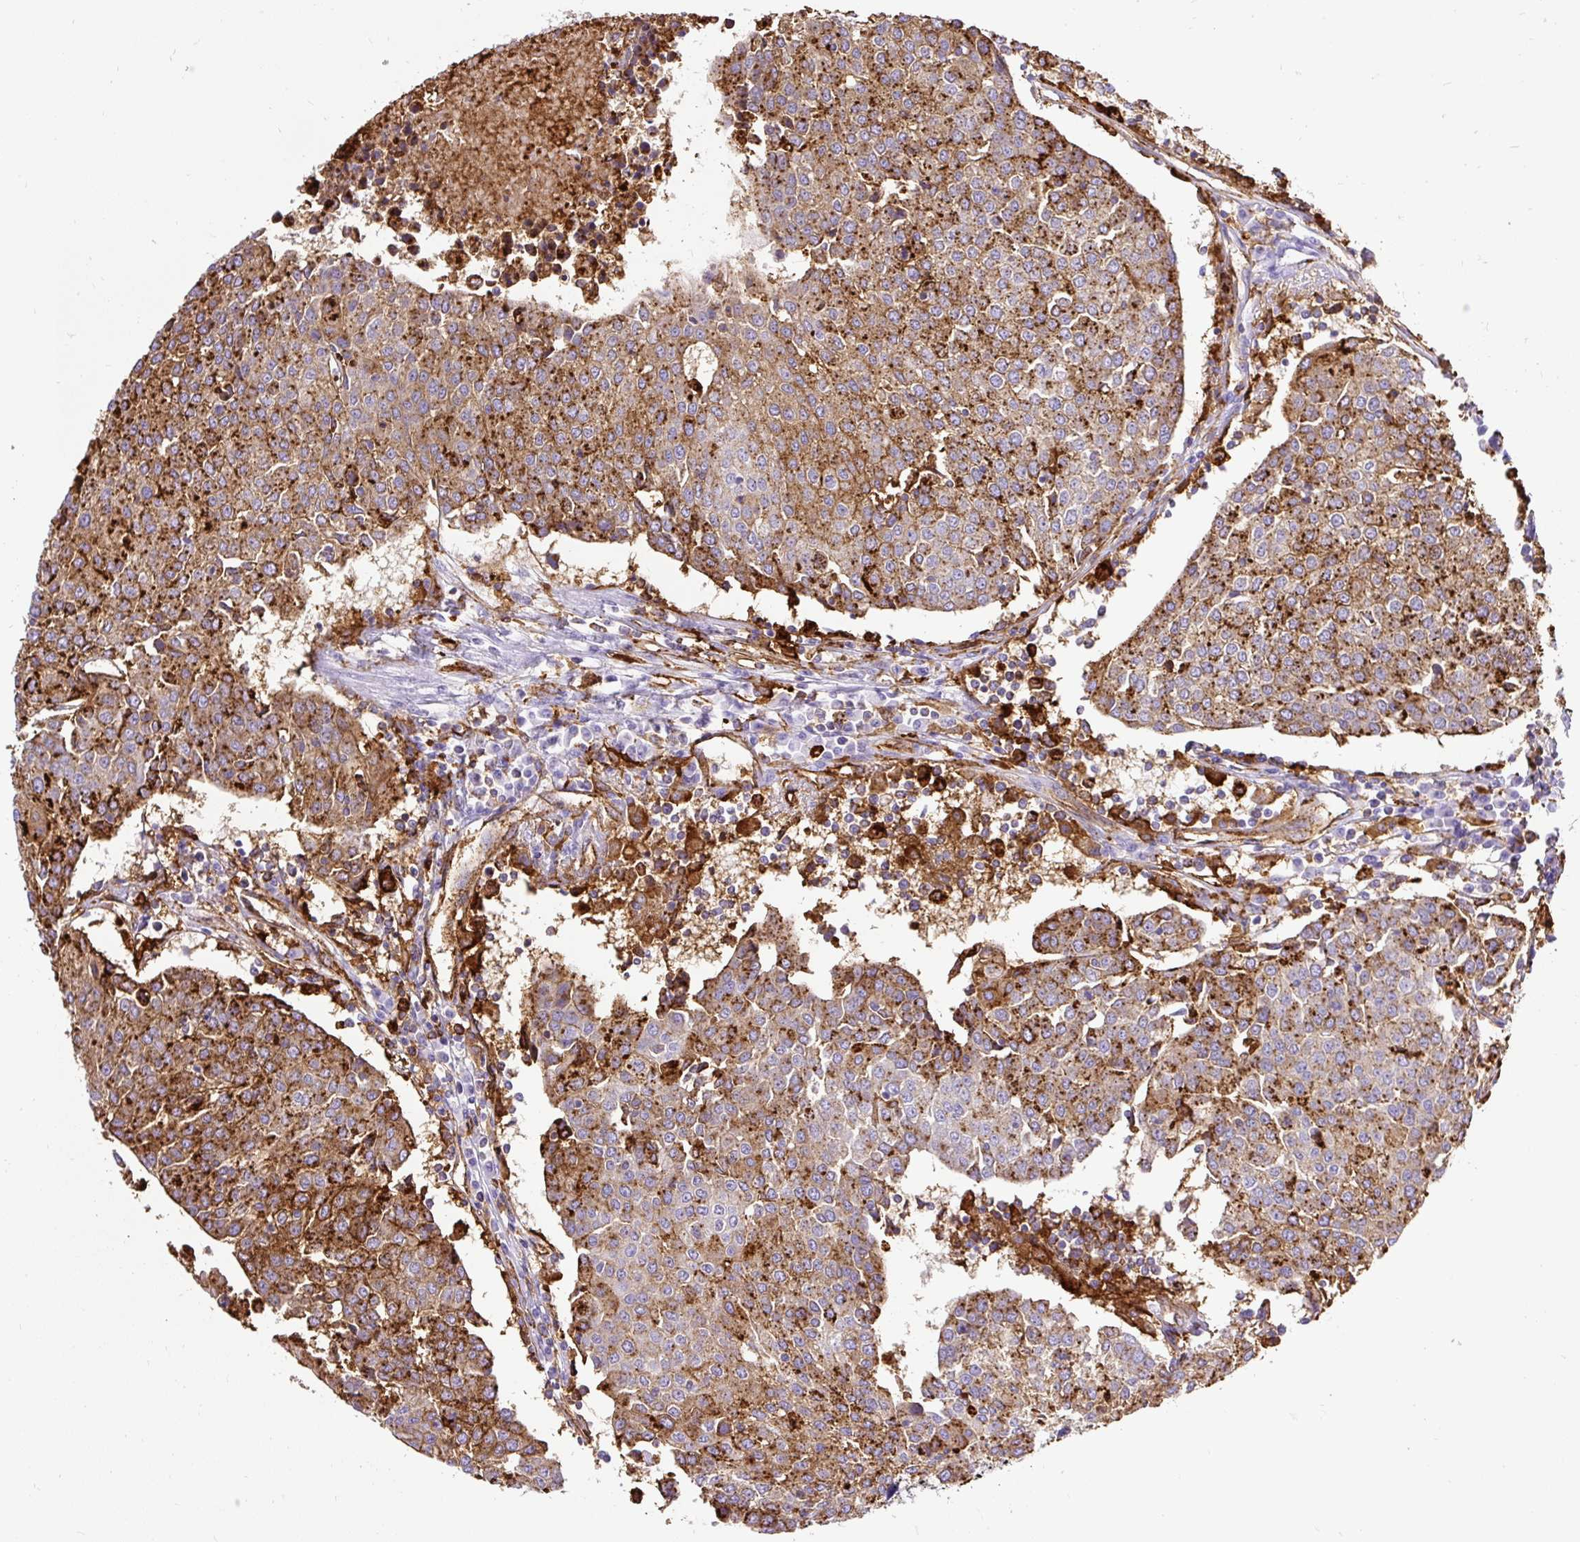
{"staining": {"intensity": "moderate", "quantity": ">75%", "location": "cytoplasmic/membranous"}, "tissue": "urothelial cancer", "cell_type": "Tumor cells", "image_type": "cancer", "snomed": [{"axis": "morphology", "description": "Urothelial carcinoma, High grade"}, {"axis": "topography", "description": "Urinary bladder"}], "caption": "IHC histopathology image of high-grade urothelial carcinoma stained for a protein (brown), which shows medium levels of moderate cytoplasmic/membranous expression in approximately >75% of tumor cells.", "gene": "HLA-DRA", "patient": {"sex": "female", "age": 85}}